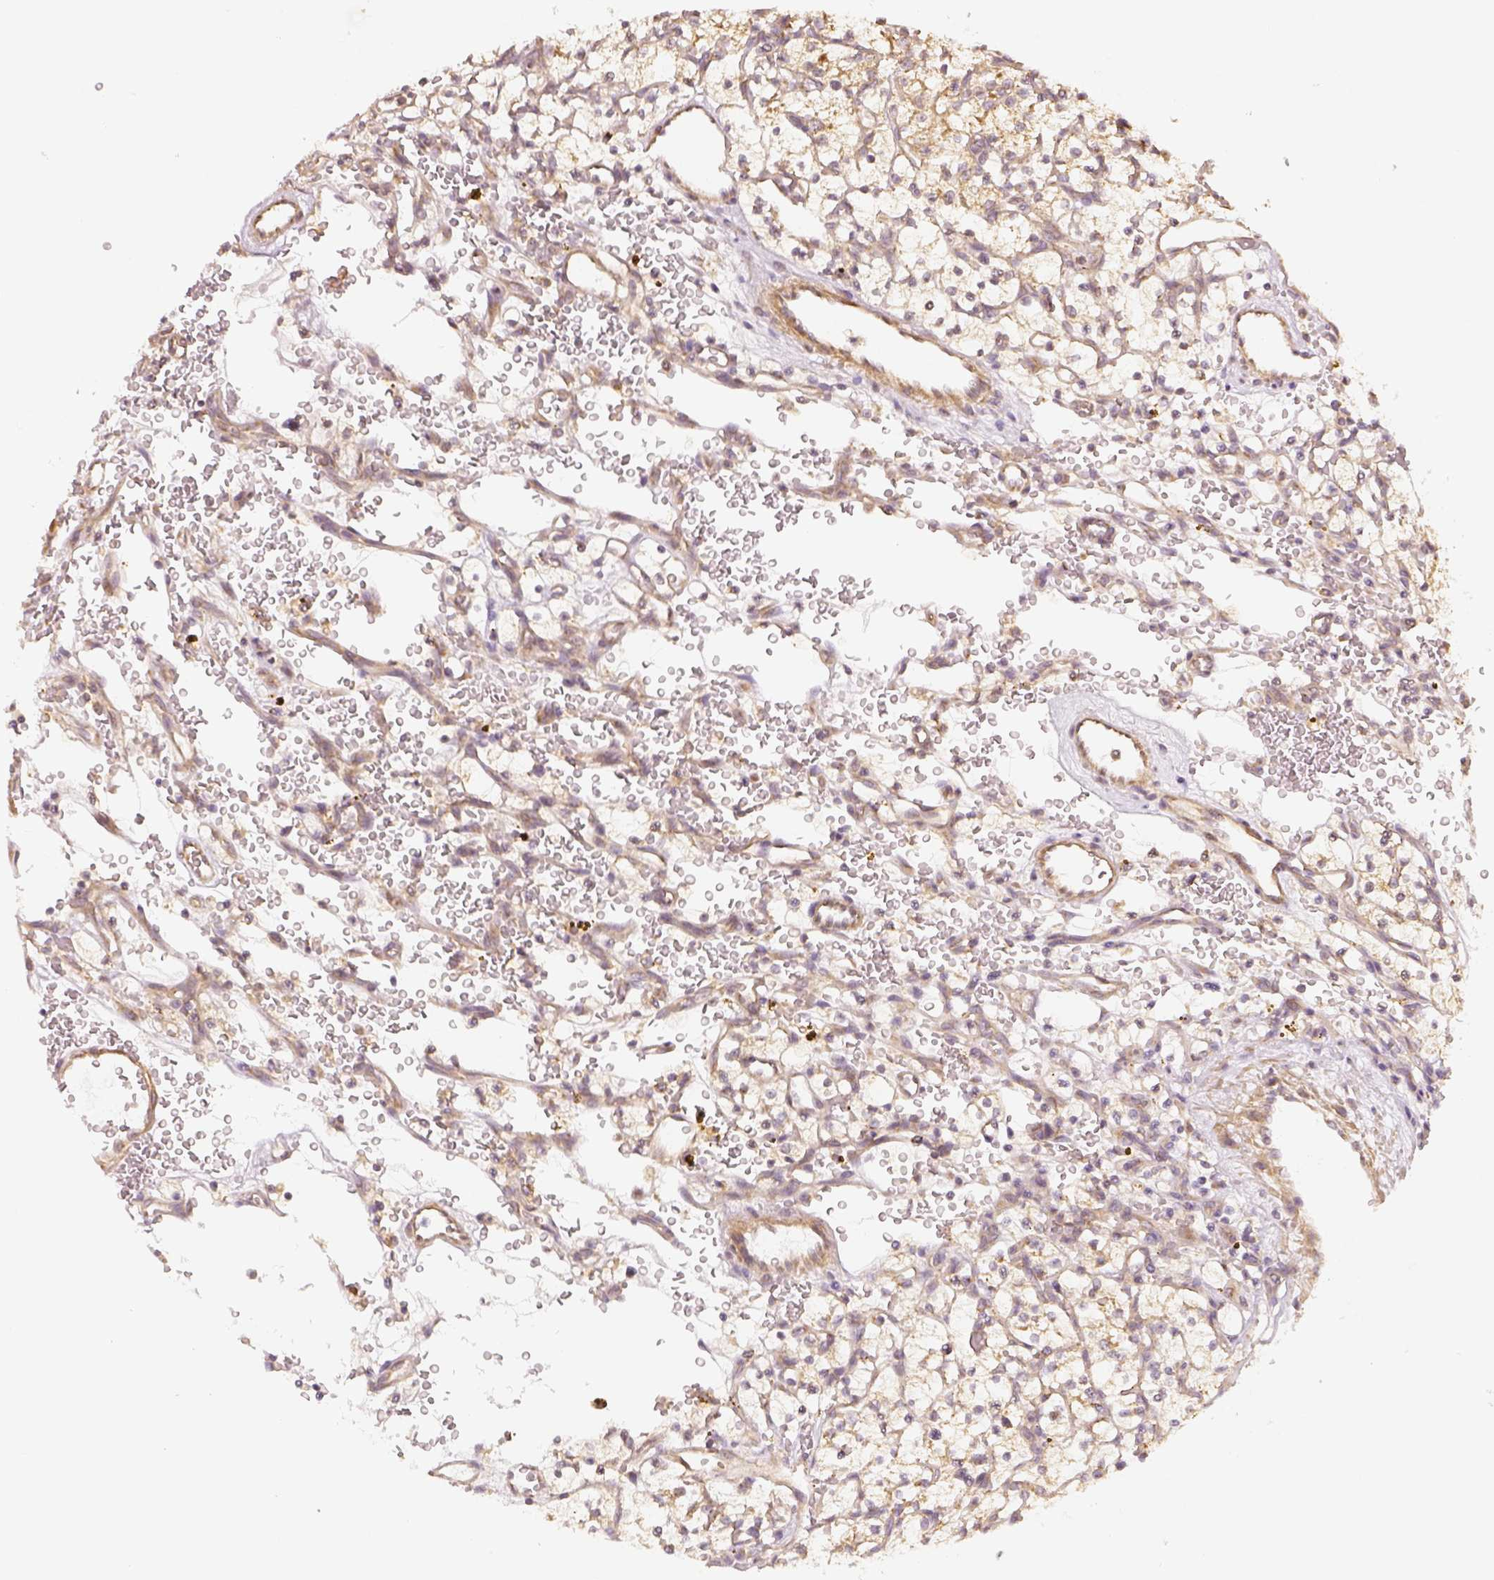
{"staining": {"intensity": "weak", "quantity": ">75%", "location": "cytoplasmic/membranous"}, "tissue": "renal cancer", "cell_type": "Tumor cells", "image_type": "cancer", "snomed": [{"axis": "morphology", "description": "Adenocarcinoma, NOS"}, {"axis": "topography", "description": "Kidney"}], "caption": "A brown stain labels weak cytoplasmic/membranous positivity of a protein in renal cancer (adenocarcinoma) tumor cells.", "gene": "PAIP1", "patient": {"sex": "female", "age": 64}}